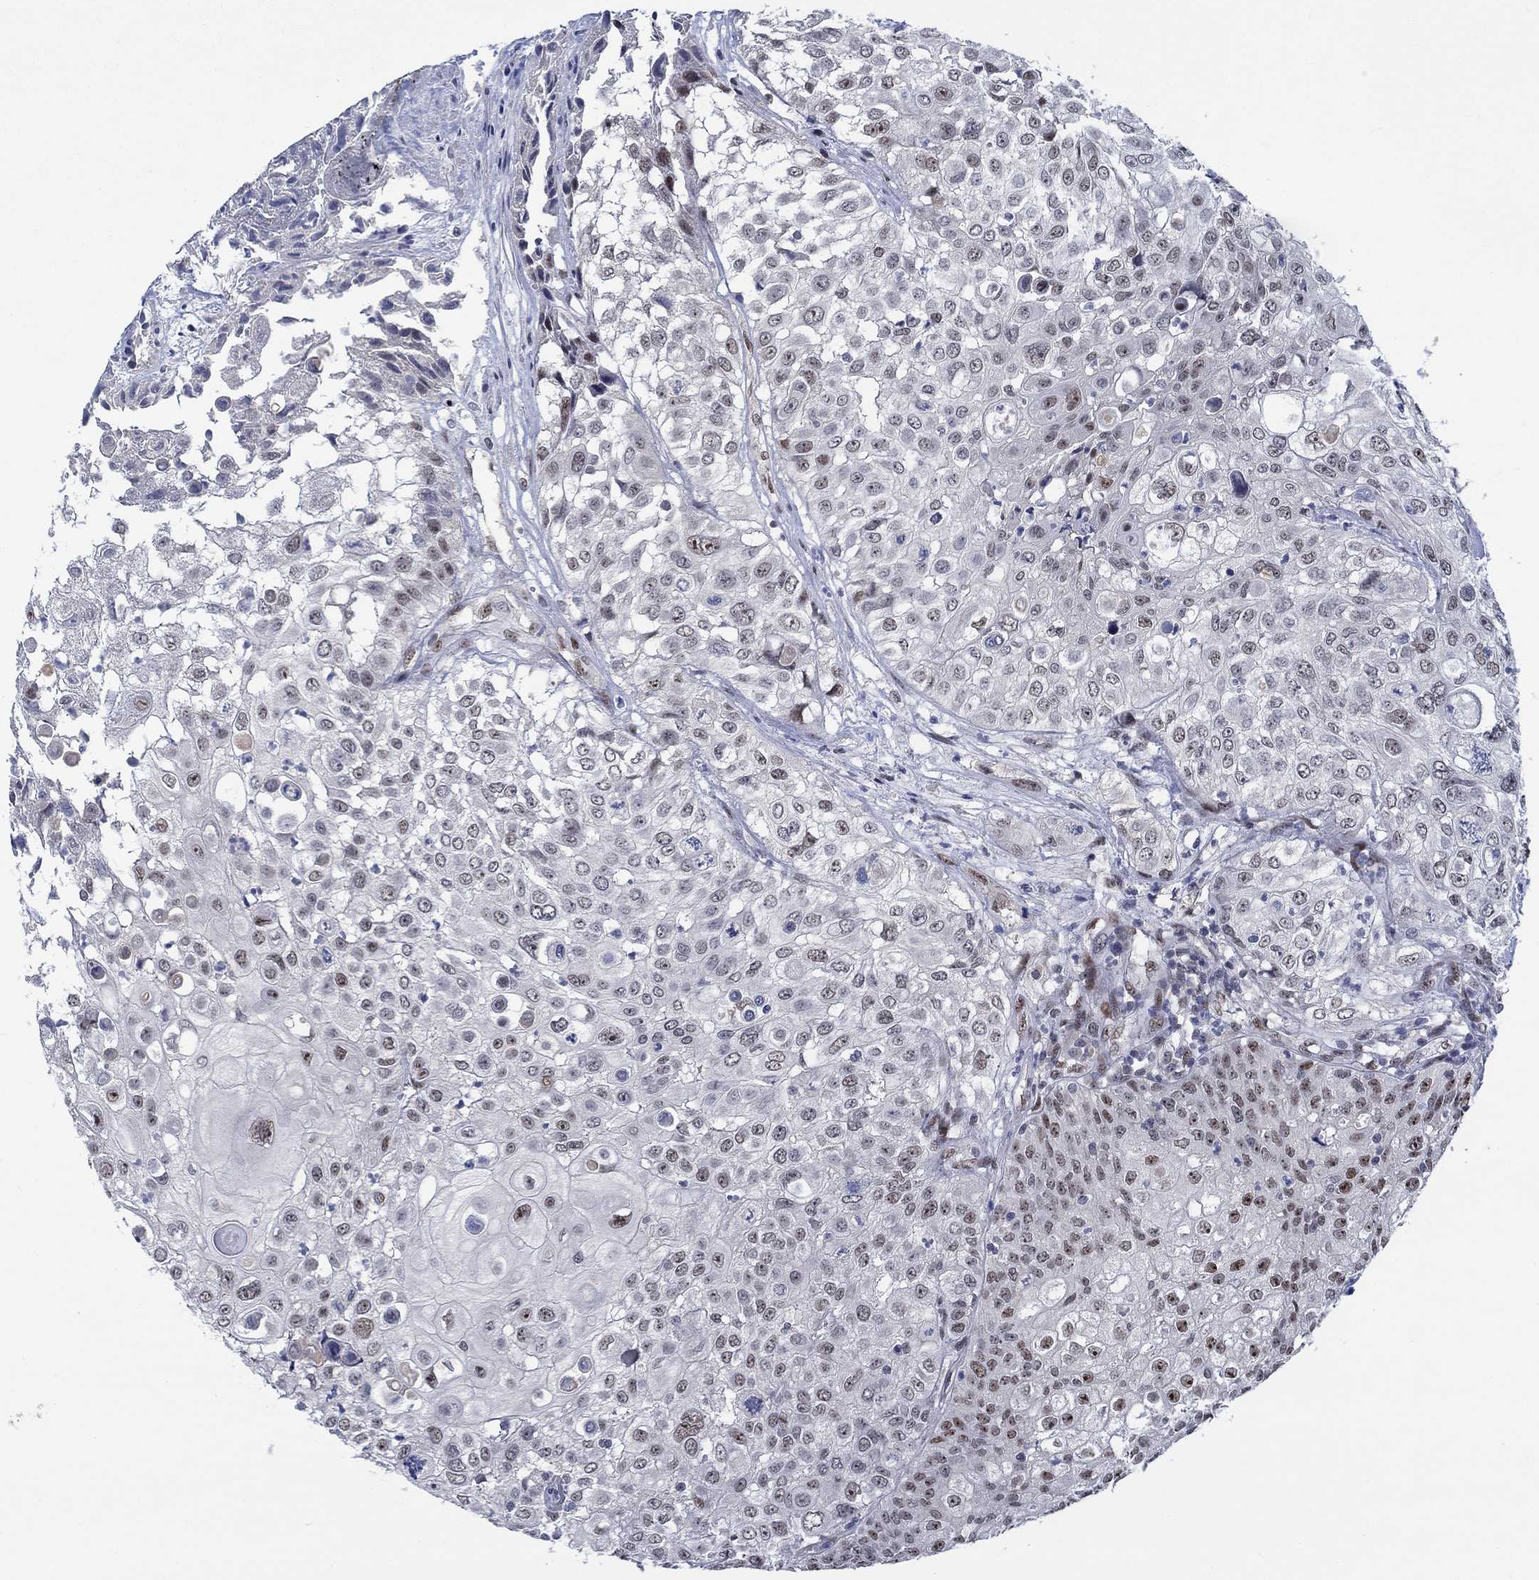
{"staining": {"intensity": "strong", "quantity": "<25%", "location": "nuclear"}, "tissue": "urothelial cancer", "cell_type": "Tumor cells", "image_type": "cancer", "snomed": [{"axis": "morphology", "description": "Urothelial carcinoma, High grade"}, {"axis": "topography", "description": "Urinary bladder"}], "caption": "This image displays urothelial cancer stained with immunohistochemistry to label a protein in brown. The nuclear of tumor cells show strong positivity for the protein. Nuclei are counter-stained blue.", "gene": "HTN1", "patient": {"sex": "female", "age": 79}}